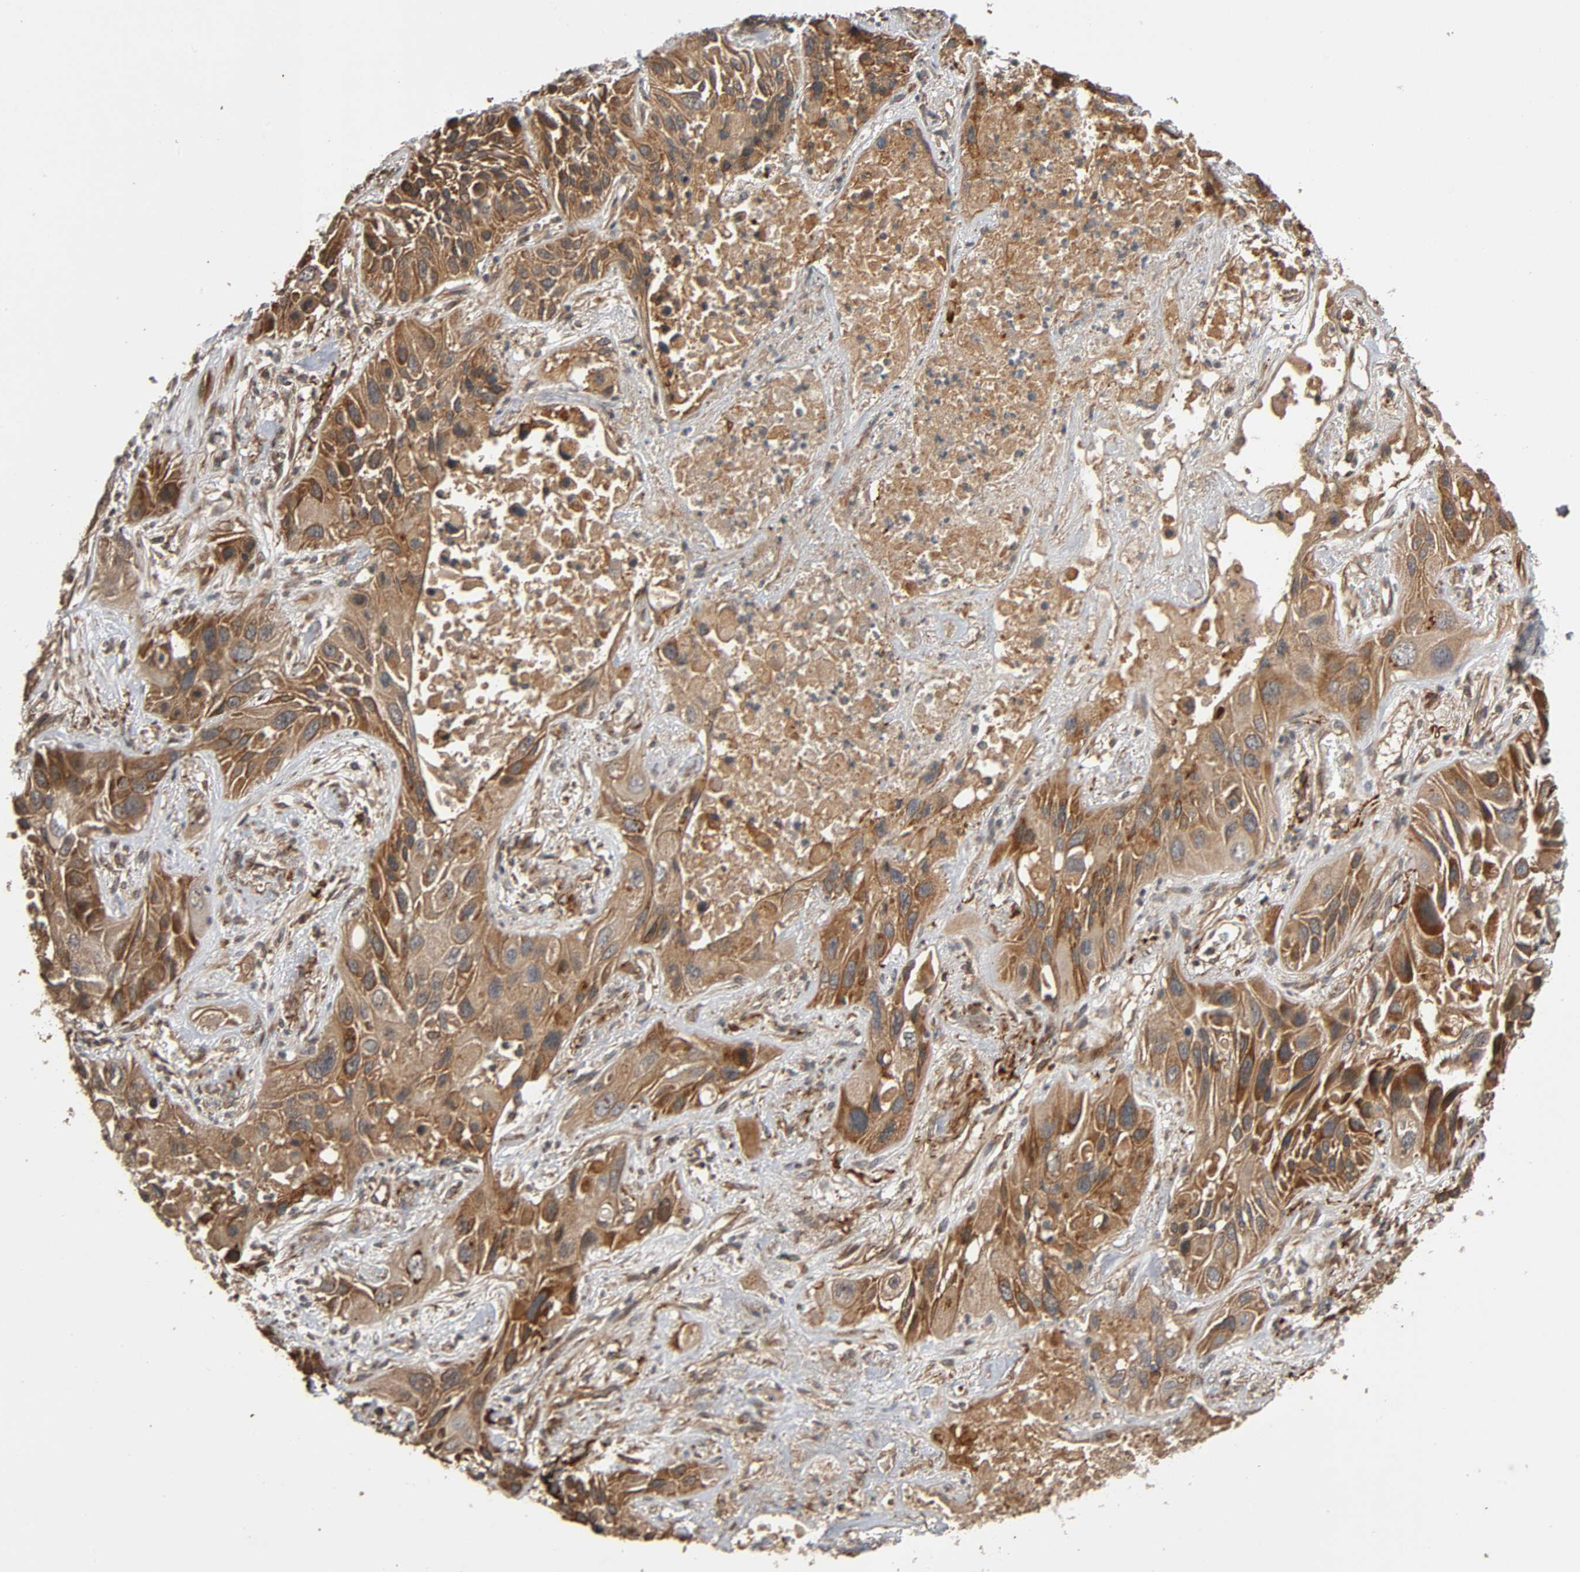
{"staining": {"intensity": "strong", "quantity": ">75%", "location": "cytoplasmic/membranous"}, "tissue": "lung cancer", "cell_type": "Tumor cells", "image_type": "cancer", "snomed": [{"axis": "morphology", "description": "Squamous cell carcinoma, NOS"}, {"axis": "topography", "description": "Lung"}], "caption": "High-magnification brightfield microscopy of squamous cell carcinoma (lung) stained with DAB (3,3'-diaminobenzidine) (brown) and counterstained with hematoxylin (blue). tumor cells exhibit strong cytoplasmic/membranous expression is identified in approximately>75% of cells.", "gene": "MAP3K8", "patient": {"sex": "female", "age": 76}}